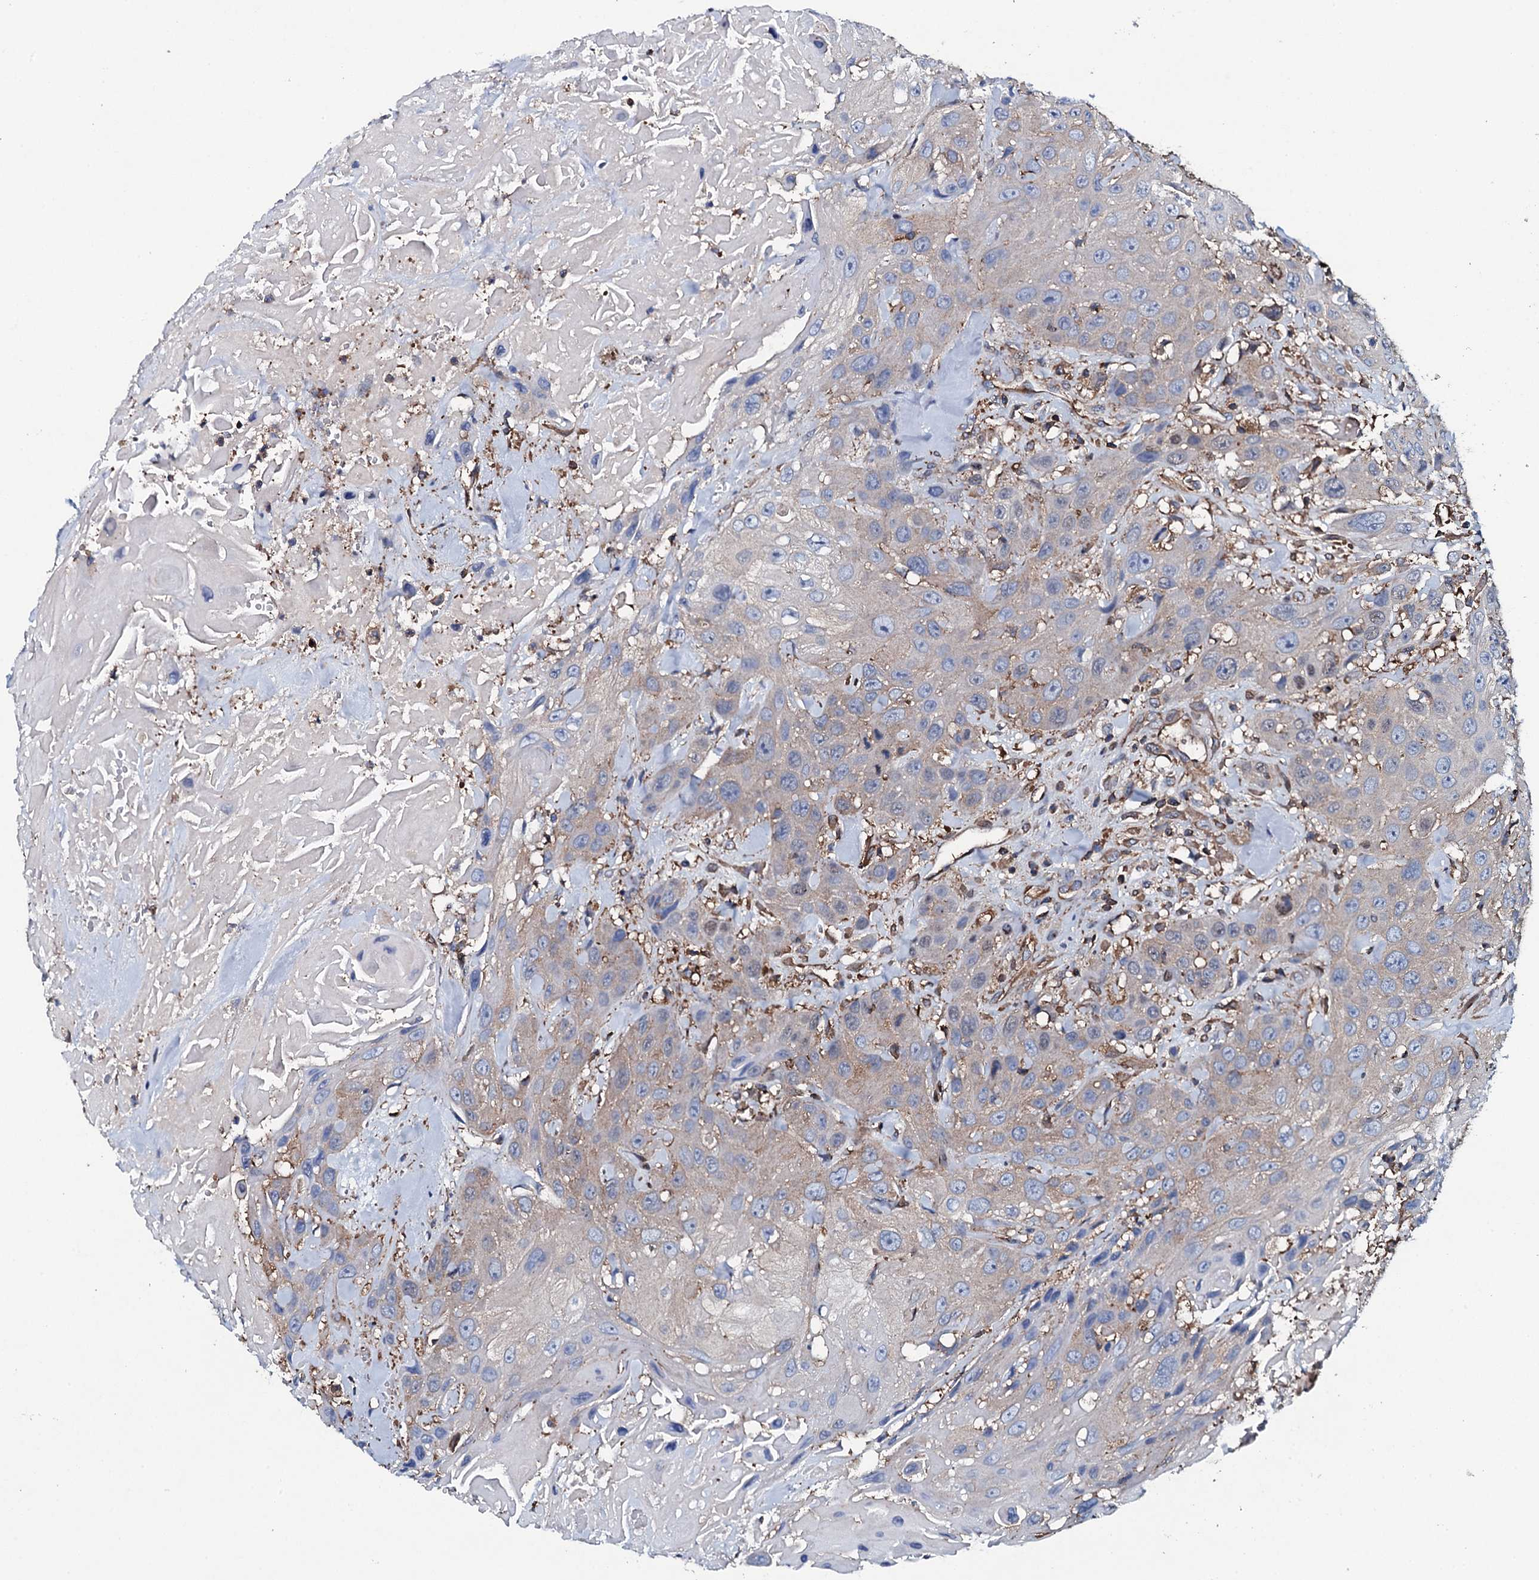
{"staining": {"intensity": "negative", "quantity": "none", "location": "none"}, "tissue": "head and neck cancer", "cell_type": "Tumor cells", "image_type": "cancer", "snomed": [{"axis": "morphology", "description": "Squamous cell carcinoma, NOS"}, {"axis": "topography", "description": "Head-Neck"}], "caption": "Immunohistochemistry (IHC) micrograph of head and neck squamous cell carcinoma stained for a protein (brown), which displays no positivity in tumor cells. (DAB (3,3'-diaminobenzidine) immunohistochemistry (IHC), high magnification).", "gene": "MS4A4E", "patient": {"sex": "male", "age": 81}}